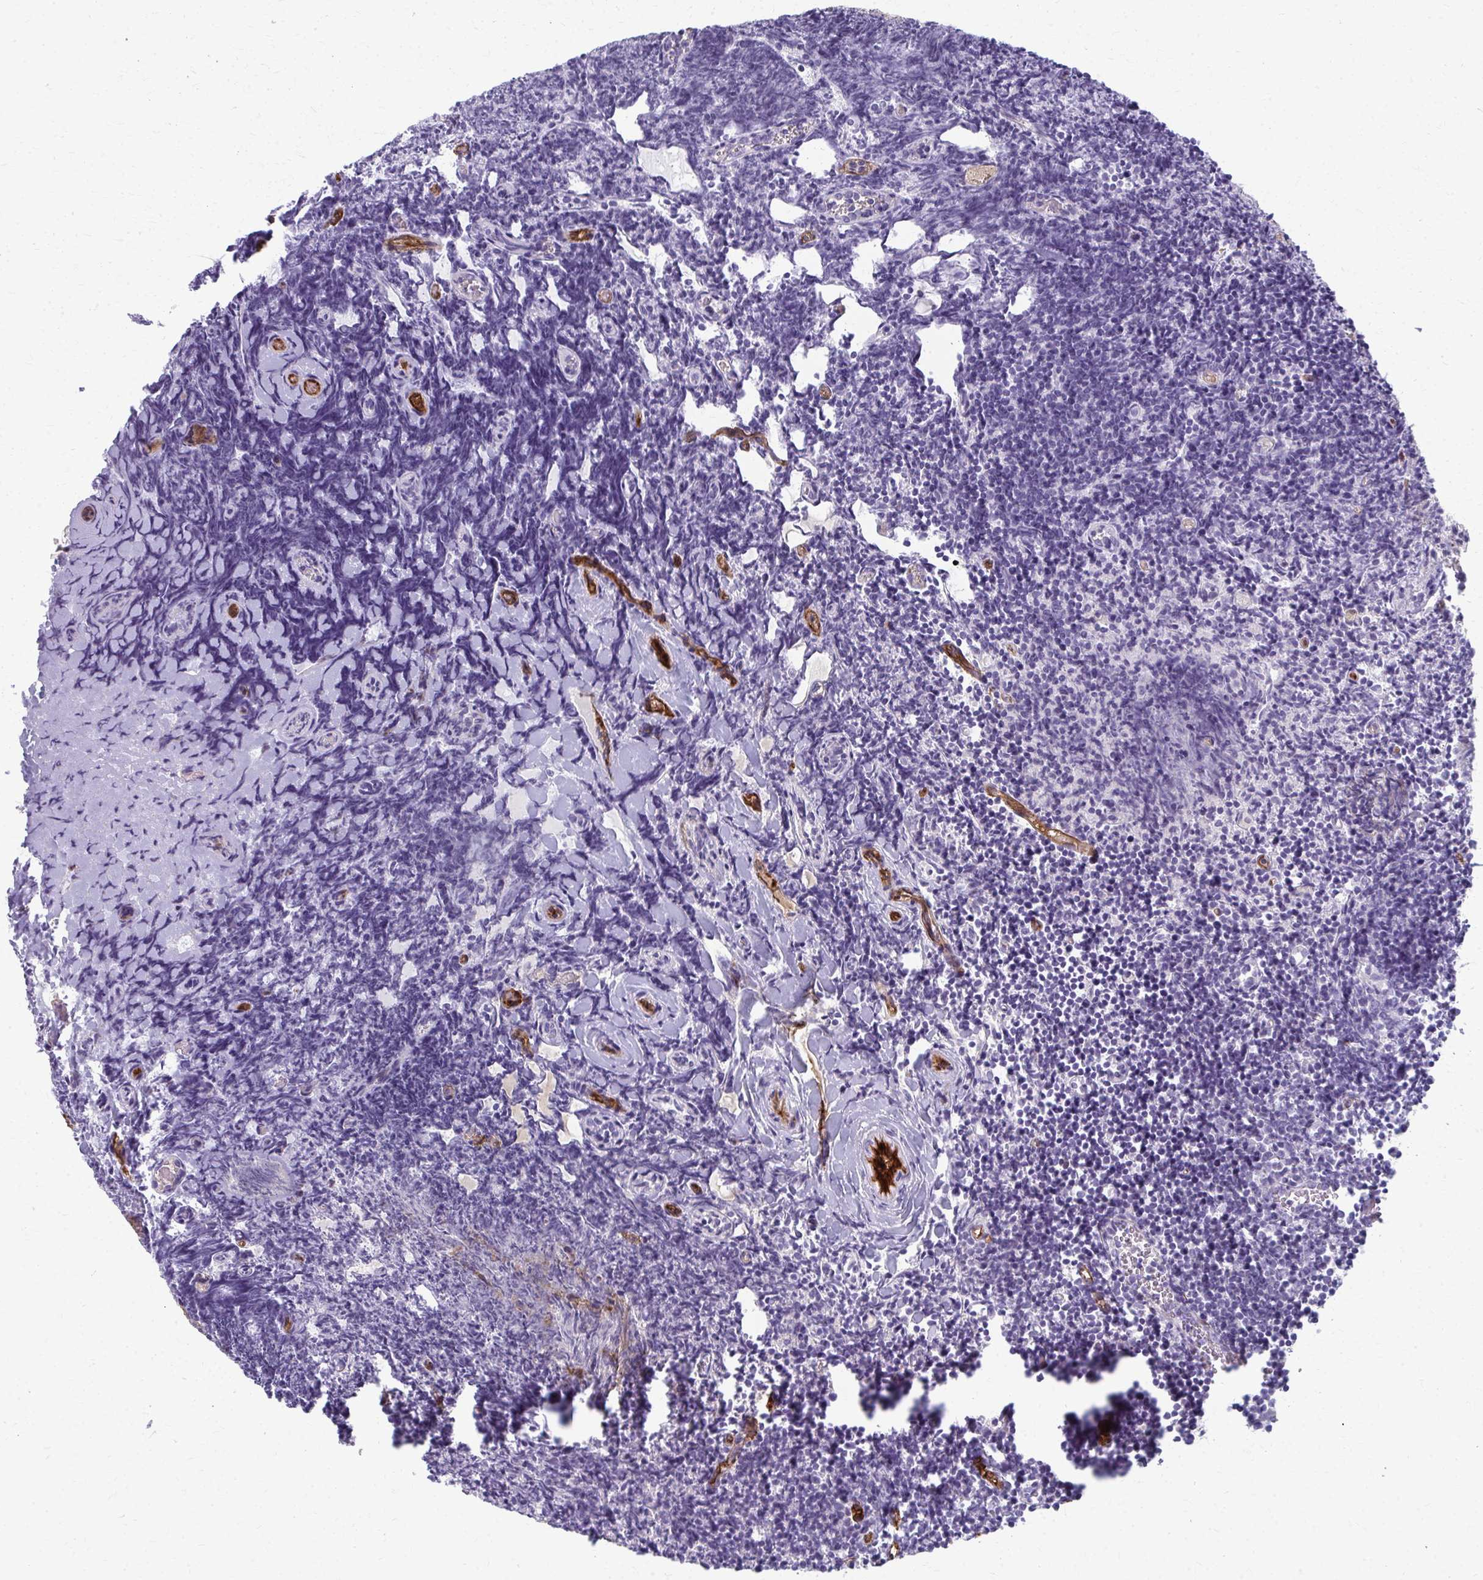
{"staining": {"intensity": "negative", "quantity": "none", "location": "none"}, "tissue": "tonsil", "cell_type": "Germinal center cells", "image_type": "normal", "snomed": [{"axis": "morphology", "description": "Normal tissue, NOS"}, {"axis": "topography", "description": "Tonsil"}], "caption": "A photomicrograph of tonsil stained for a protein displays no brown staining in germinal center cells. (DAB immunohistochemistry, high magnification).", "gene": "ADIPOQ", "patient": {"sex": "female", "age": 10}}